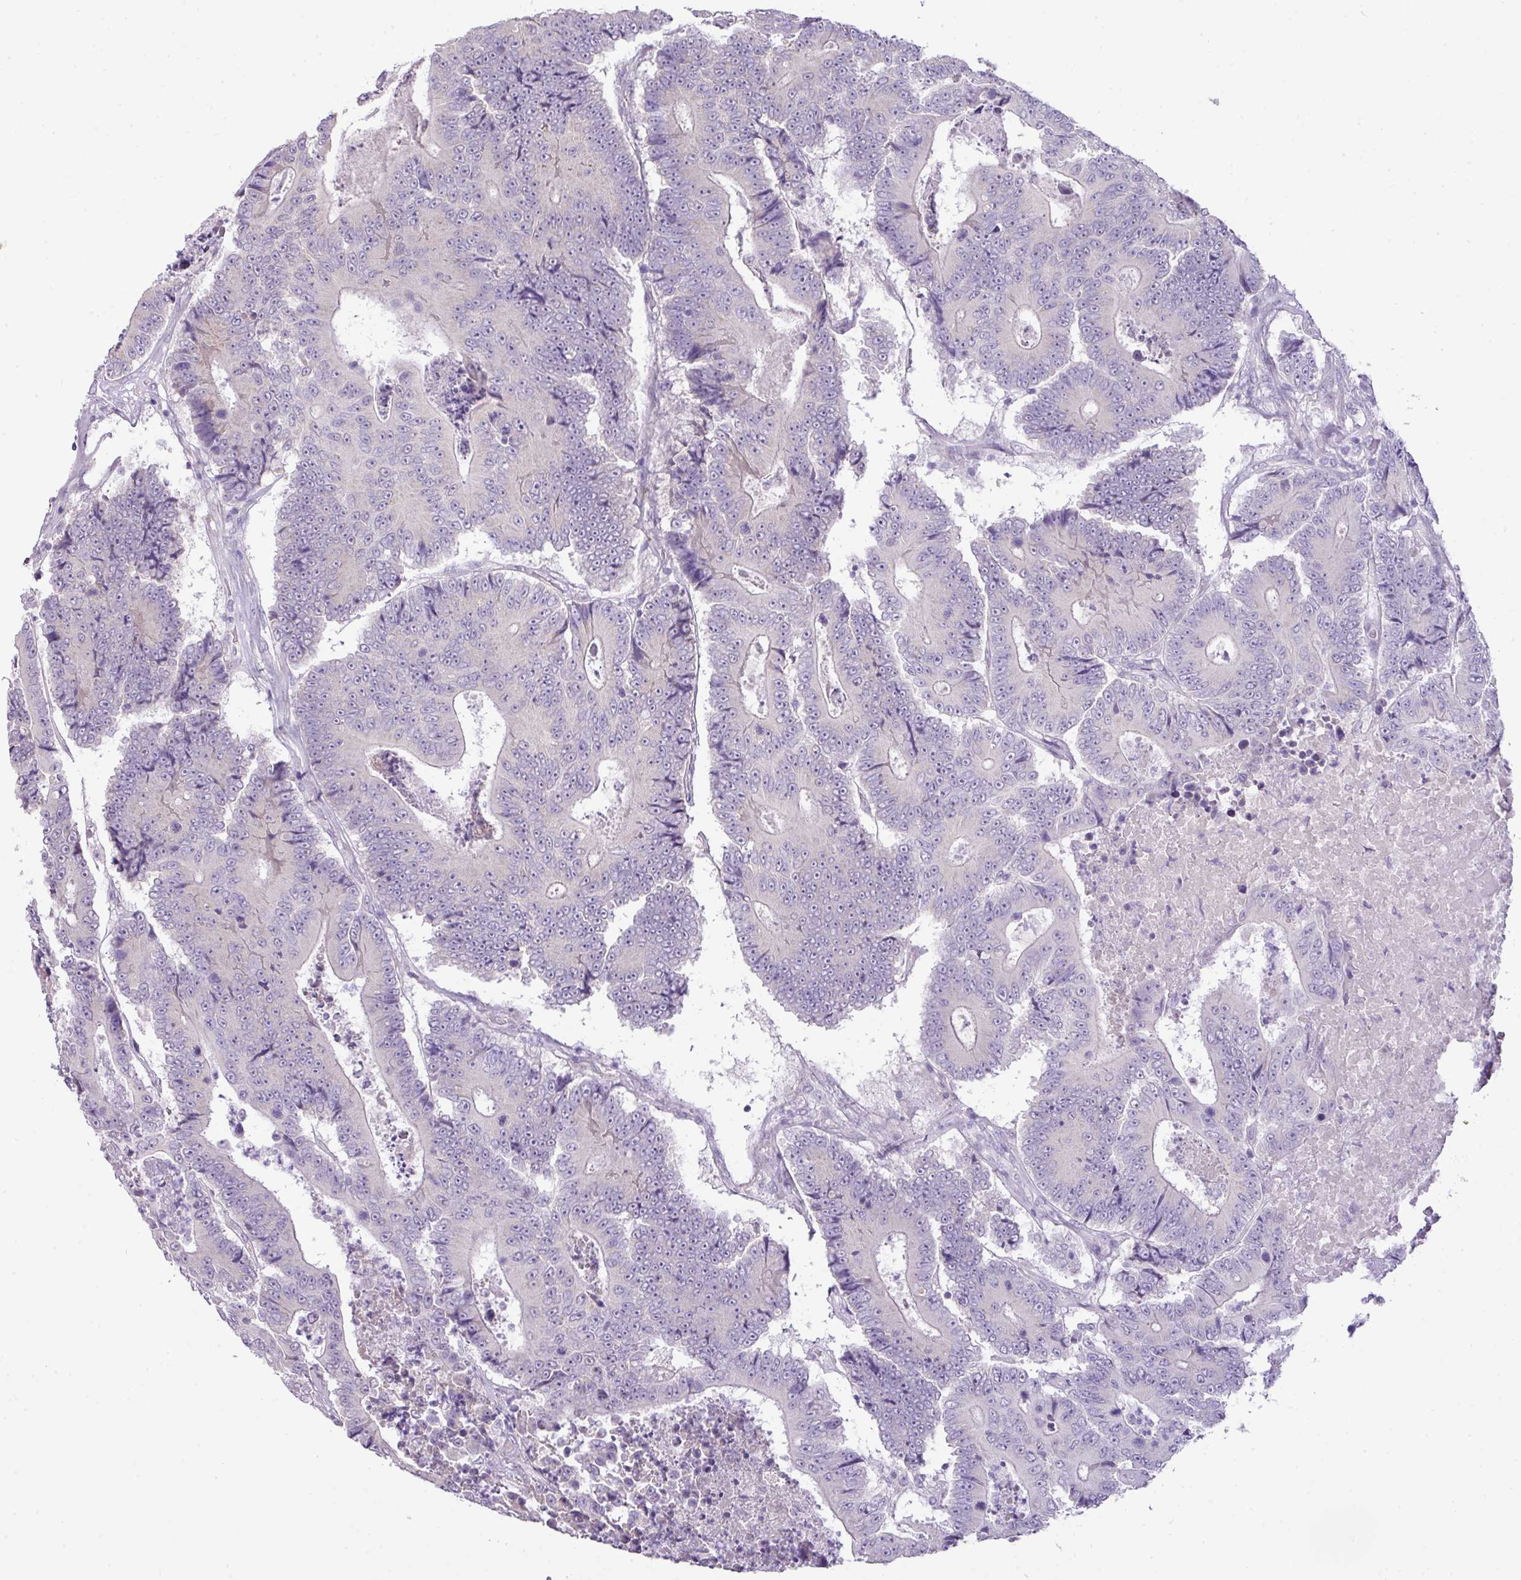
{"staining": {"intensity": "negative", "quantity": "none", "location": "none"}, "tissue": "colorectal cancer", "cell_type": "Tumor cells", "image_type": "cancer", "snomed": [{"axis": "morphology", "description": "Adenocarcinoma, NOS"}, {"axis": "topography", "description": "Colon"}], "caption": "Immunohistochemistry histopathology image of neoplastic tissue: adenocarcinoma (colorectal) stained with DAB exhibits no significant protein positivity in tumor cells.", "gene": "DIP2A", "patient": {"sex": "male", "age": 83}}